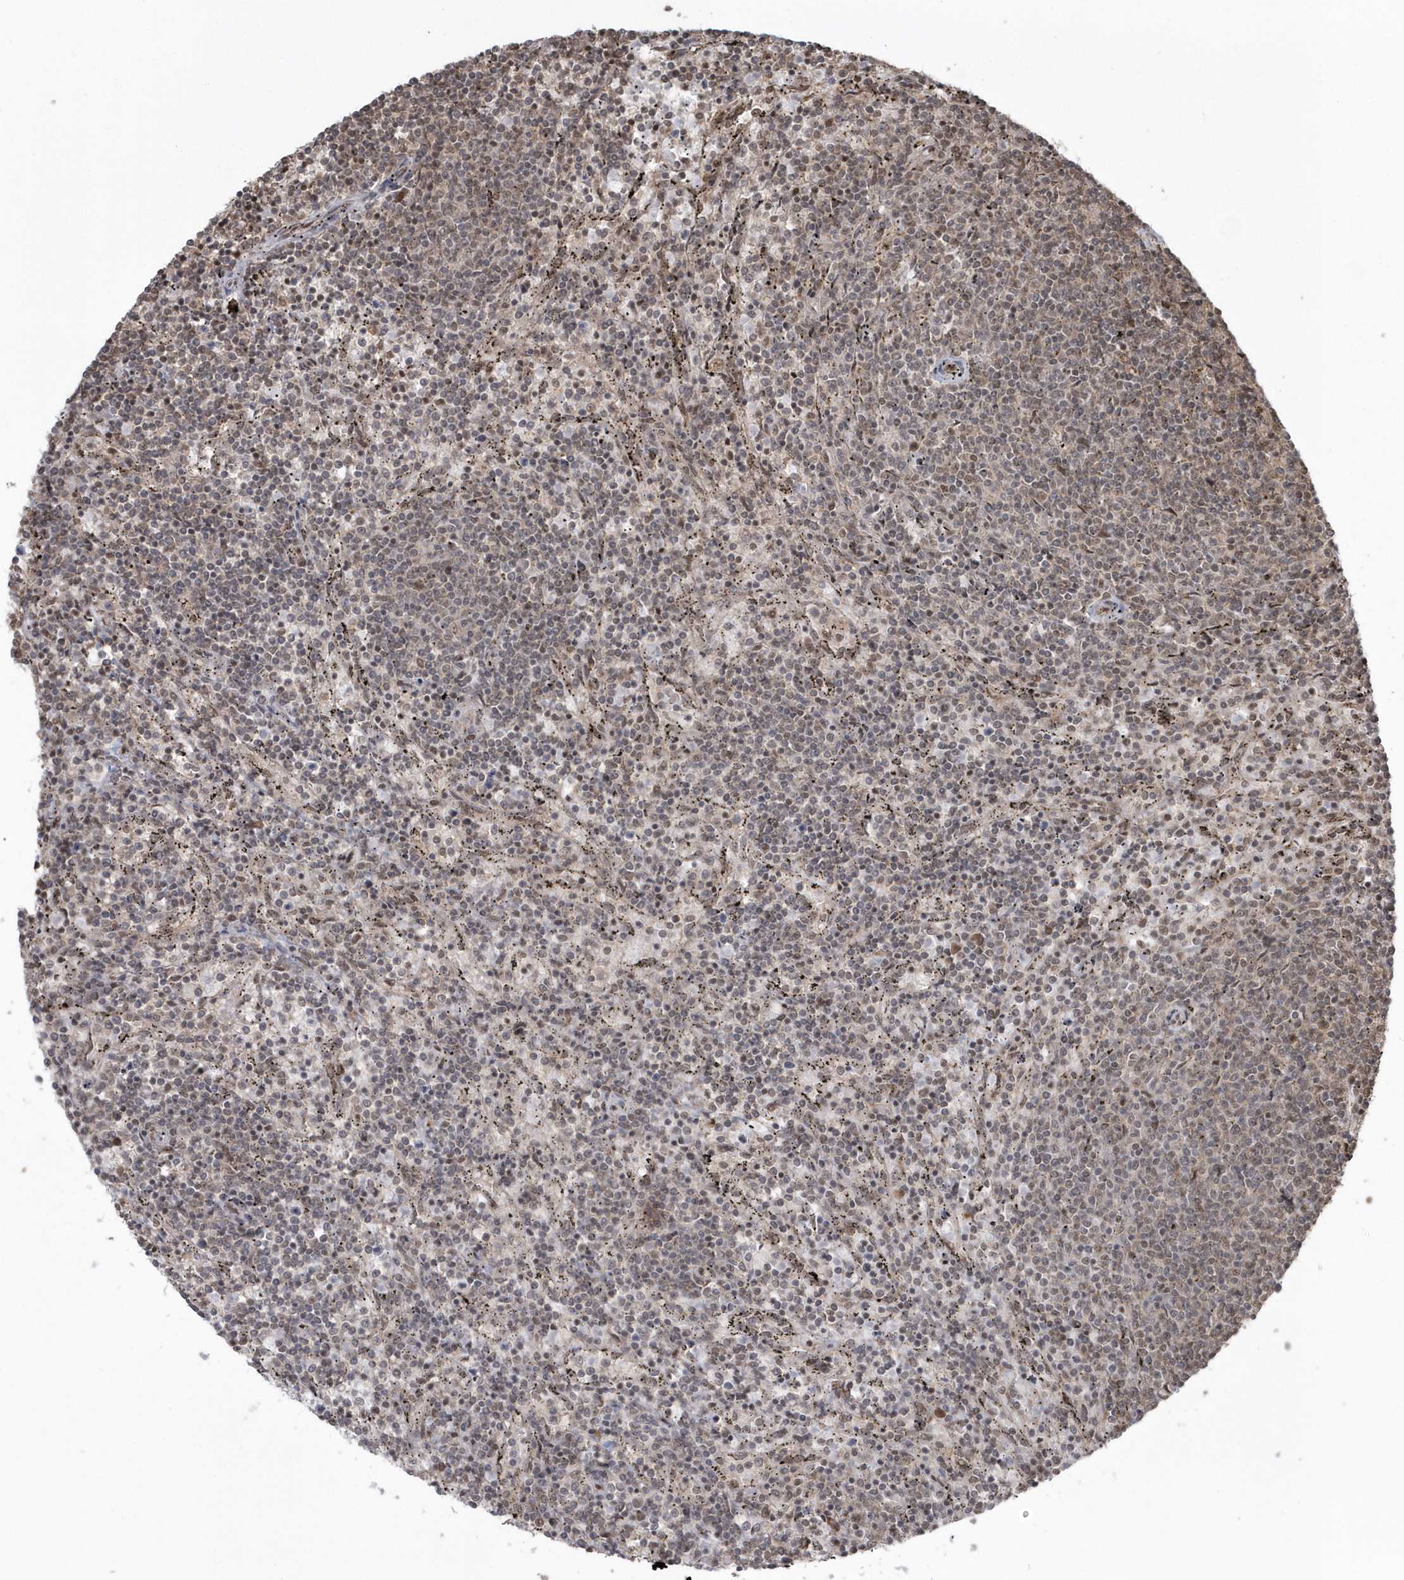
{"staining": {"intensity": "weak", "quantity": "<25%", "location": "nuclear"}, "tissue": "lymphoma", "cell_type": "Tumor cells", "image_type": "cancer", "snomed": [{"axis": "morphology", "description": "Malignant lymphoma, non-Hodgkin's type, Low grade"}, {"axis": "topography", "description": "Spleen"}], "caption": "Immunohistochemical staining of human lymphoma shows no significant positivity in tumor cells.", "gene": "EPB41L4A", "patient": {"sex": "female", "age": 50}}